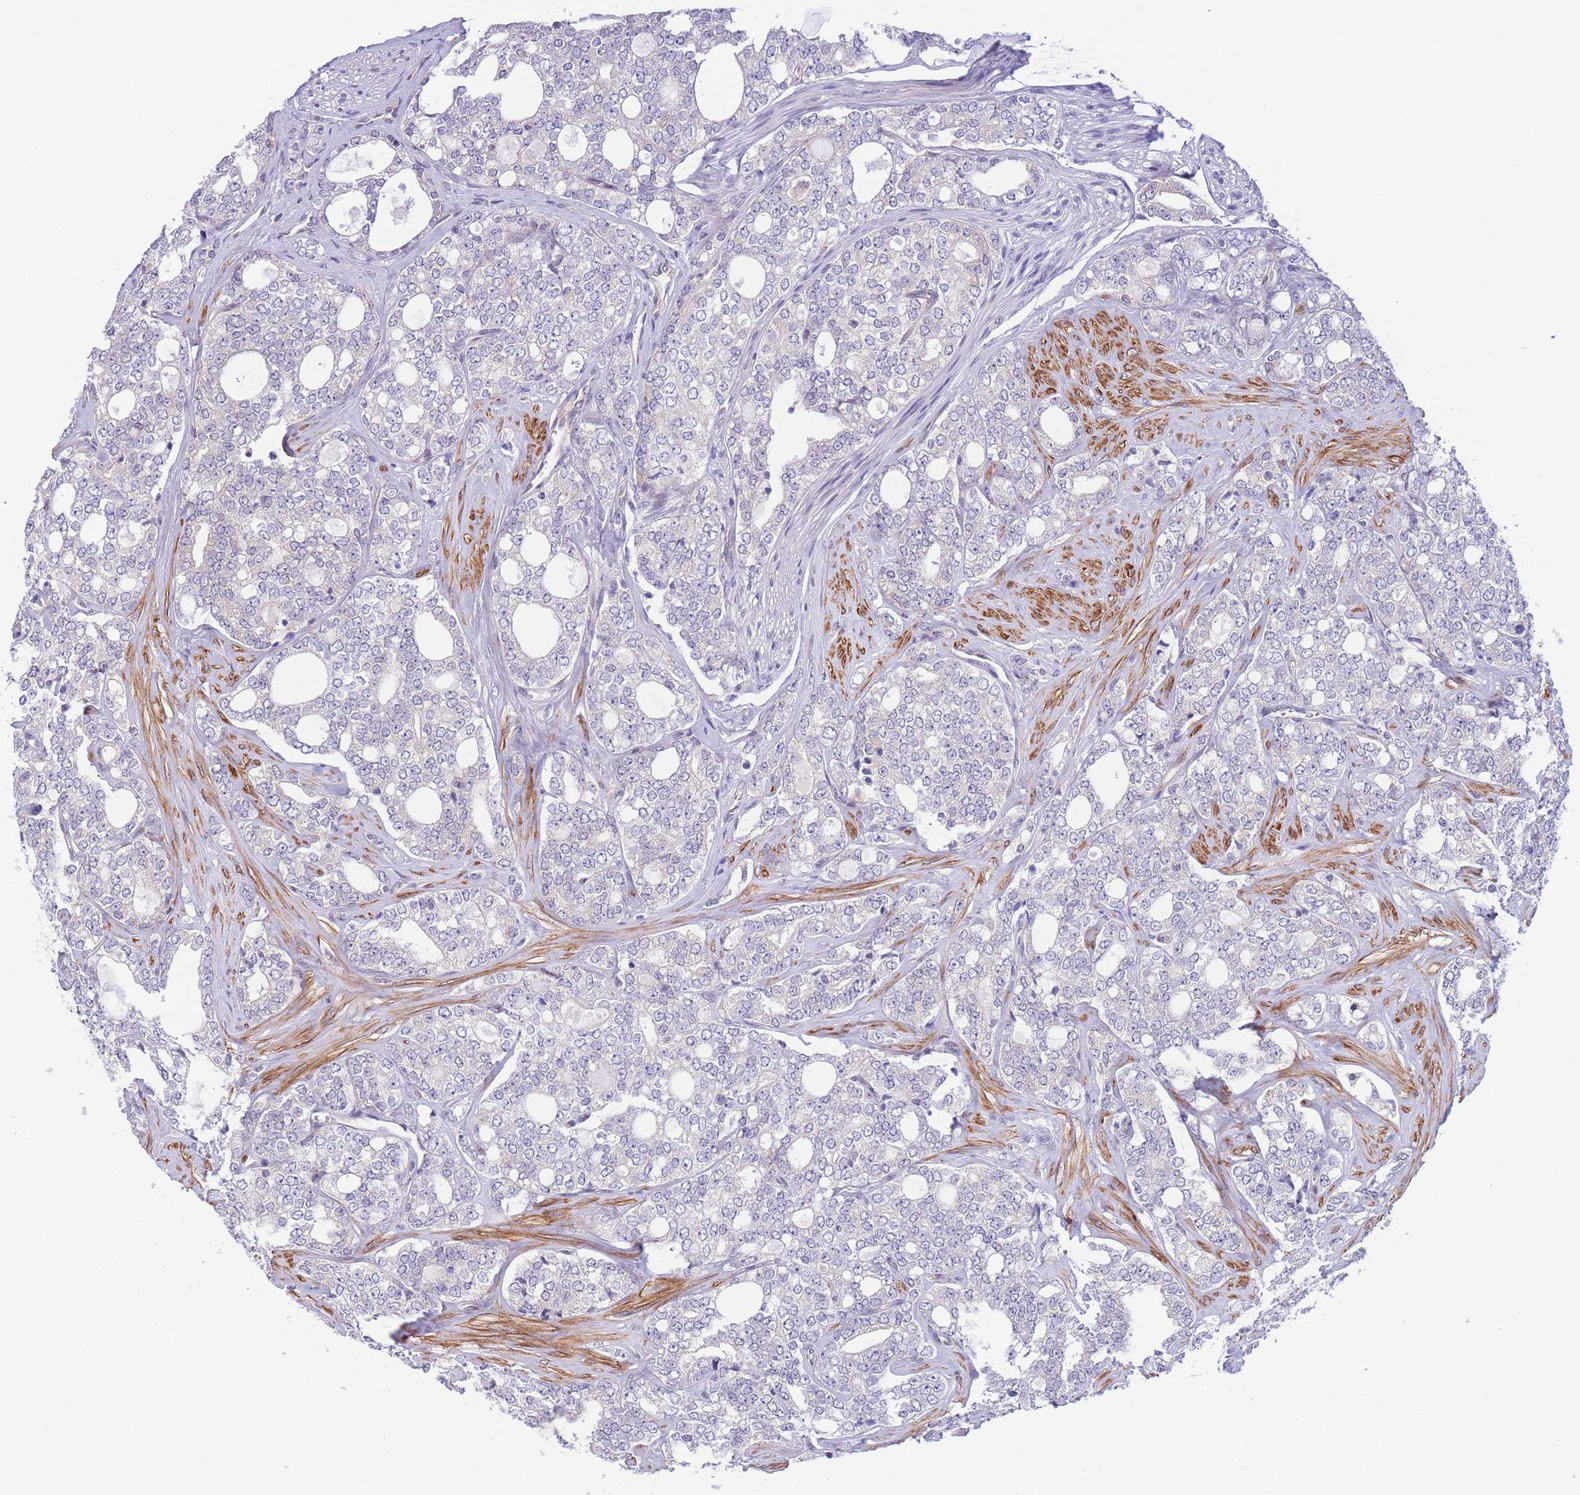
{"staining": {"intensity": "weak", "quantity": "<25%", "location": "cytoplasmic/membranous"}, "tissue": "prostate cancer", "cell_type": "Tumor cells", "image_type": "cancer", "snomed": [{"axis": "morphology", "description": "Adenocarcinoma, High grade"}, {"axis": "topography", "description": "Prostate"}], "caption": "Immunohistochemistry photomicrograph of human adenocarcinoma (high-grade) (prostate) stained for a protein (brown), which reveals no staining in tumor cells. Nuclei are stained in blue.", "gene": "C9orf152", "patient": {"sex": "male", "age": 64}}